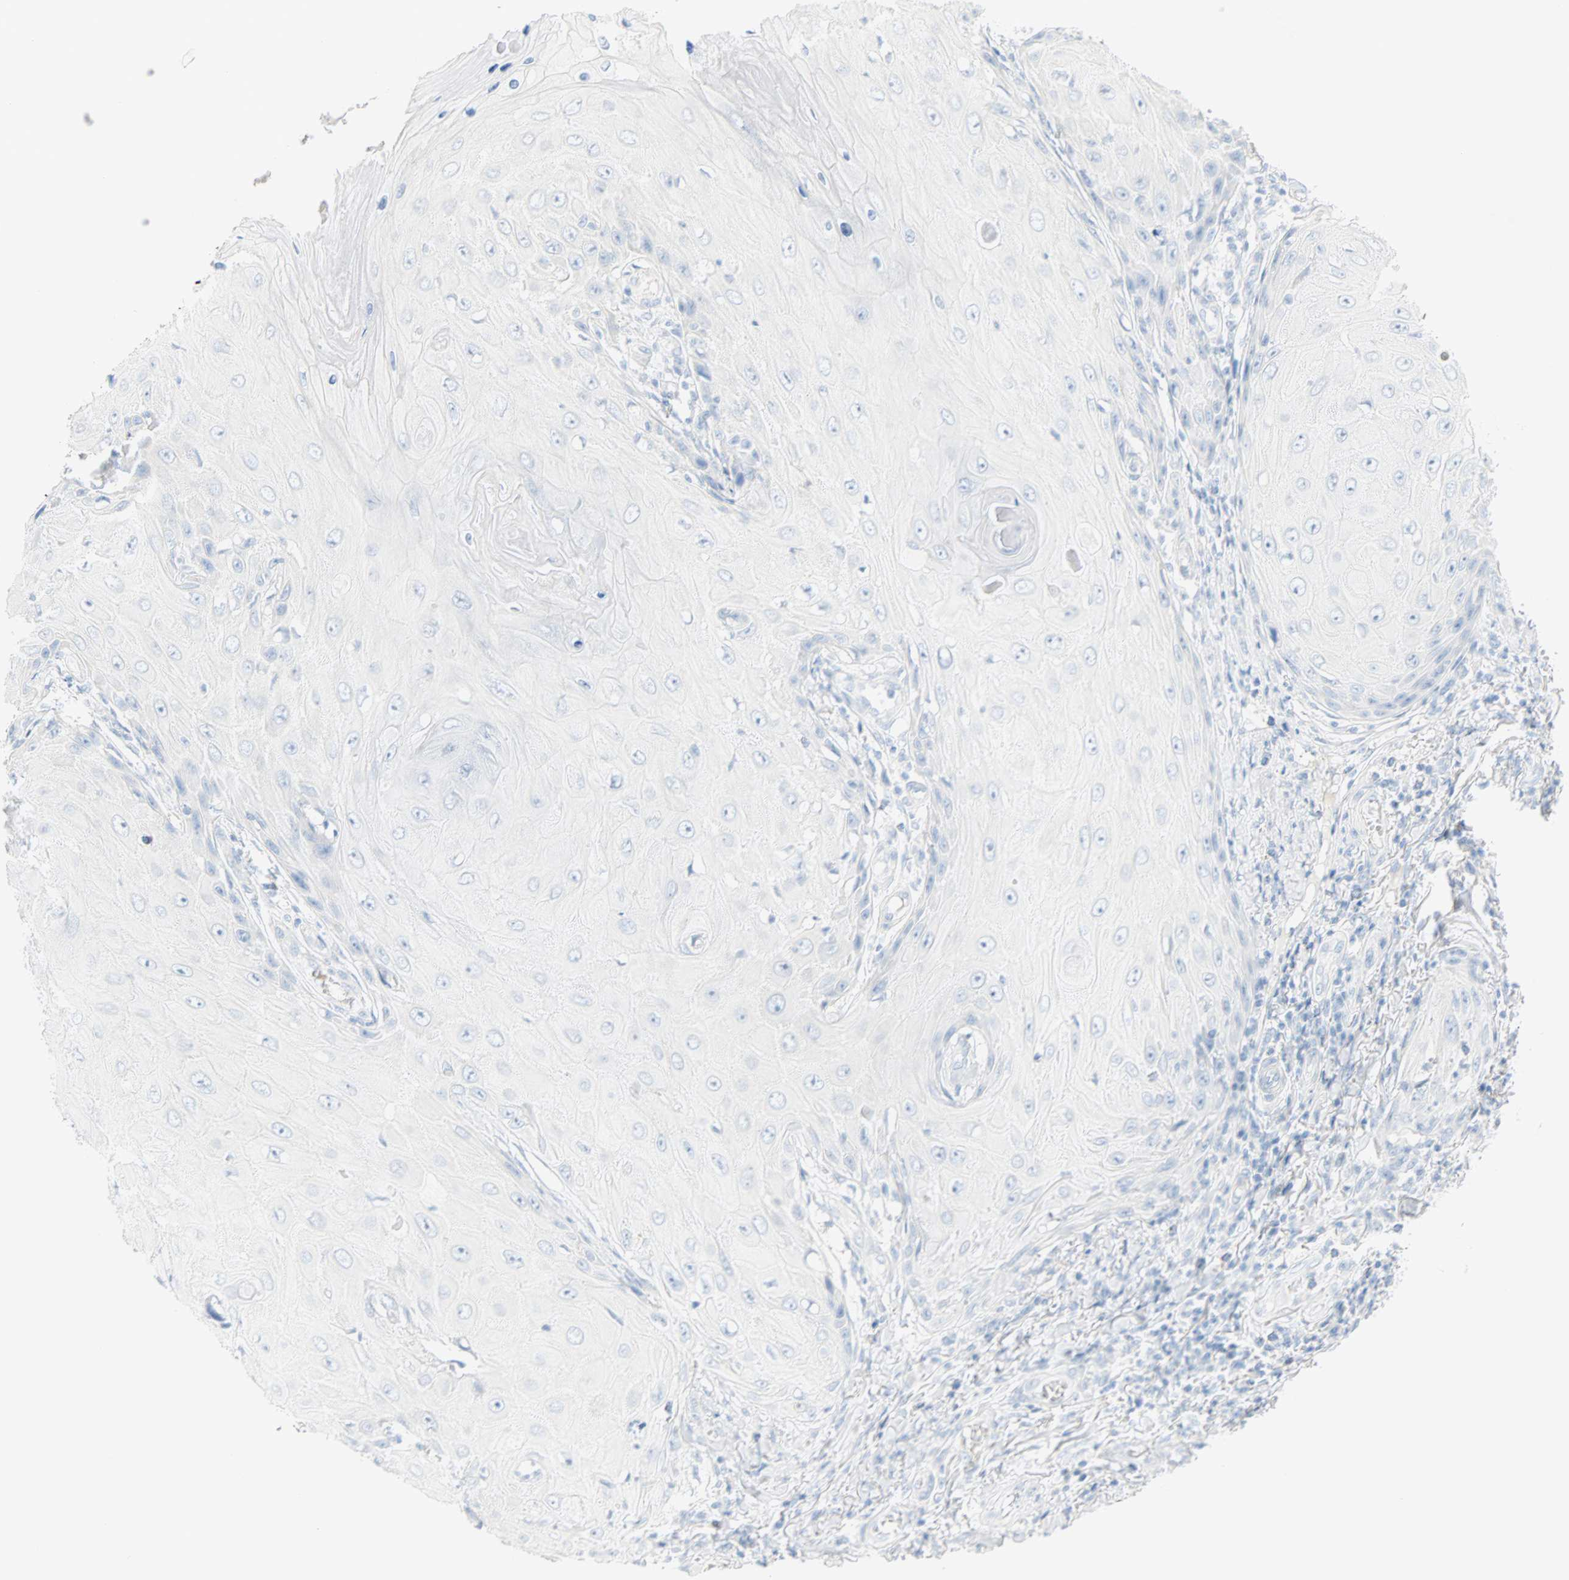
{"staining": {"intensity": "negative", "quantity": "none", "location": "none"}, "tissue": "skin cancer", "cell_type": "Tumor cells", "image_type": "cancer", "snomed": [{"axis": "morphology", "description": "Squamous cell carcinoma, NOS"}, {"axis": "topography", "description": "Skin"}], "caption": "This is an immunohistochemistry (IHC) photomicrograph of skin cancer (squamous cell carcinoma). There is no positivity in tumor cells.", "gene": "SELENBP1", "patient": {"sex": "female", "age": 73}}